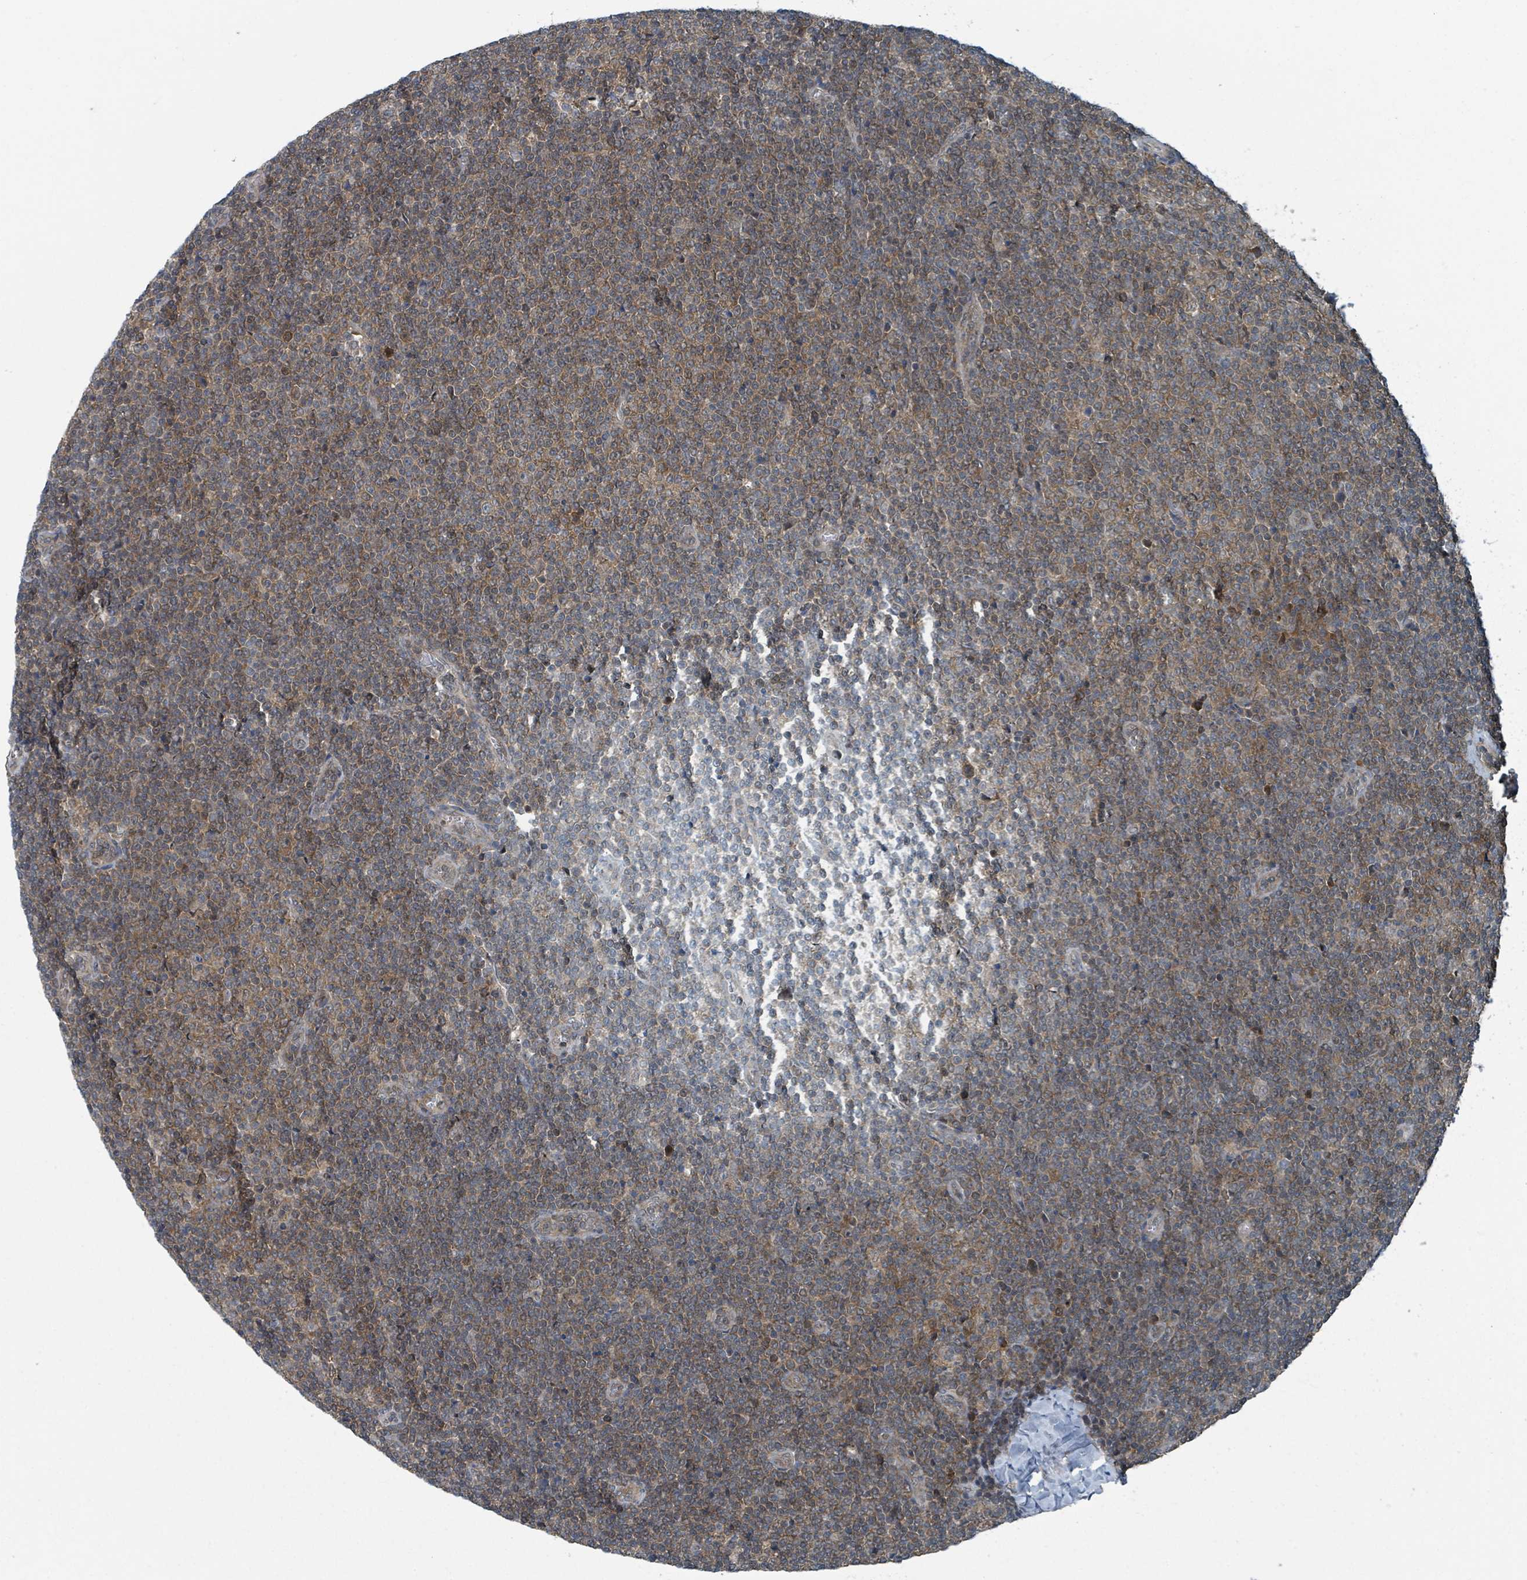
{"staining": {"intensity": "moderate", "quantity": "25%-75%", "location": "cytoplasmic/membranous,nuclear"}, "tissue": "lymphoma", "cell_type": "Tumor cells", "image_type": "cancer", "snomed": [{"axis": "morphology", "description": "Malignant lymphoma, non-Hodgkin's type, Low grade"}, {"axis": "topography", "description": "Lymph node"}], "caption": "Protein expression analysis of lymphoma shows moderate cytoplasmic/membranous and nuclear positivity in about 25%-75% of tumor cells.", "gene": "GOLGA7", "patient": {"sex": "male", "age": 48}}